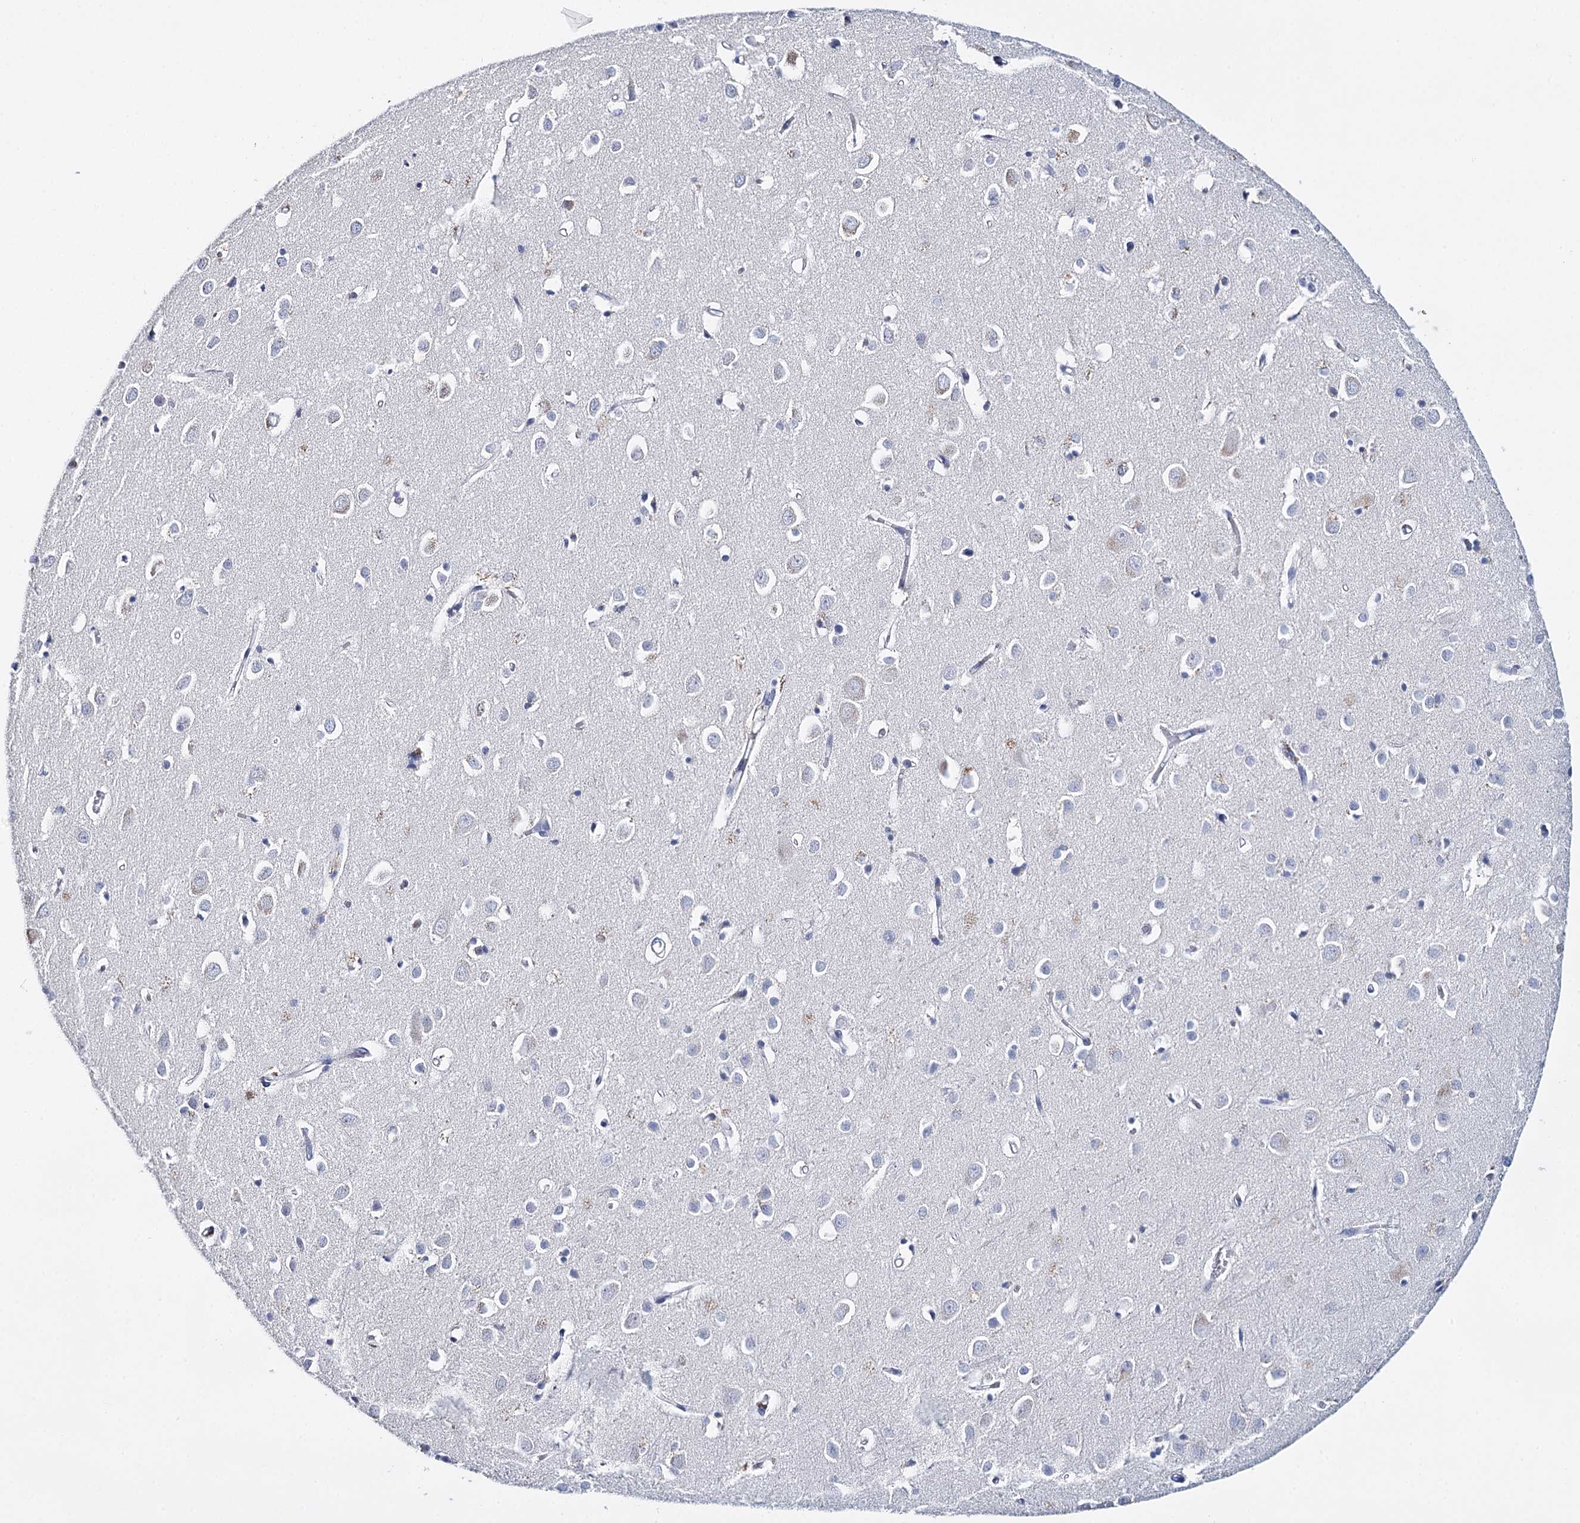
{"staining": {"intensity": "negative", "quantity": "none", "location": "none"}, "tissue": "cerebral cortex", "cell_type": "Endothelial cells", "image_type": "normal", "snomed": [{"axis": "morphology", "description": "Normal tissue, NOS"}, {"axis": "topography", "description": "Cerebral cortex"}], "caption": "Immunohistochemistry (IHC) histopathology image of benign human cerebral cortex stained for a protein (brown), which displays no staining in endothelial cells.", "gene": "CEACAM8", "patient": {"sex": "female", "age": 64}}